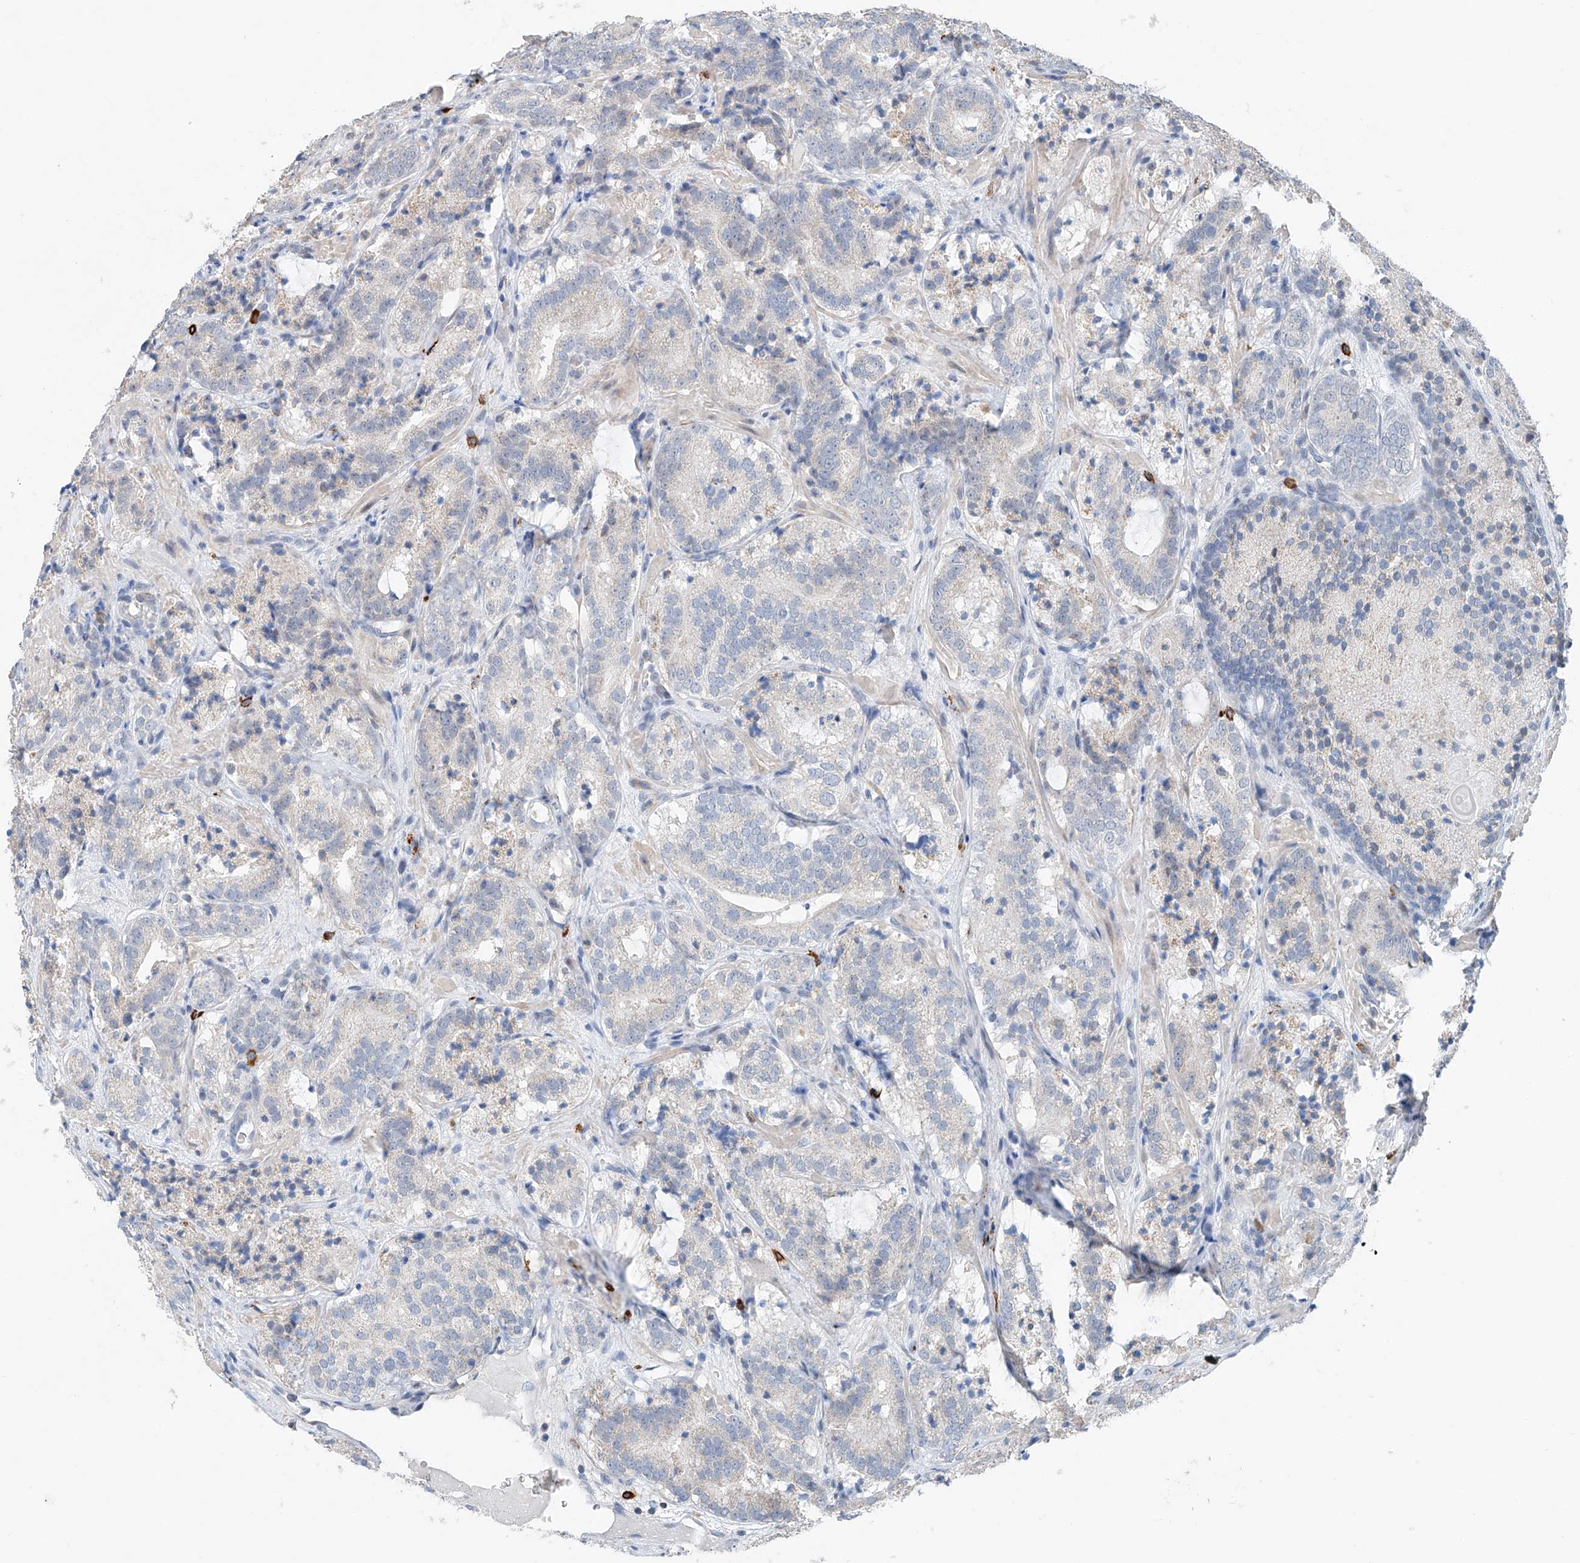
{"staining": {"intensity": "negative", "quantity": "none", "location": "none"}, "tissue": "prostate cancer", "cell_type": "Tumor cells", "image_type": "cancer", "snomed": [{"axis": "morphology", "description": "Adenocarcinoma, High grade"}, {"axis": "topography", "description": "Prostate"}], "caption": "Immunohistochemistry (IHC) photomicrograph of human prostate cancer (high-grade adenocarcinoma) stained for a protein (brown), which reveals no expression in tumor cells.", "gene": "KLF15", "patient": {"sex": "male", "age": 57}}